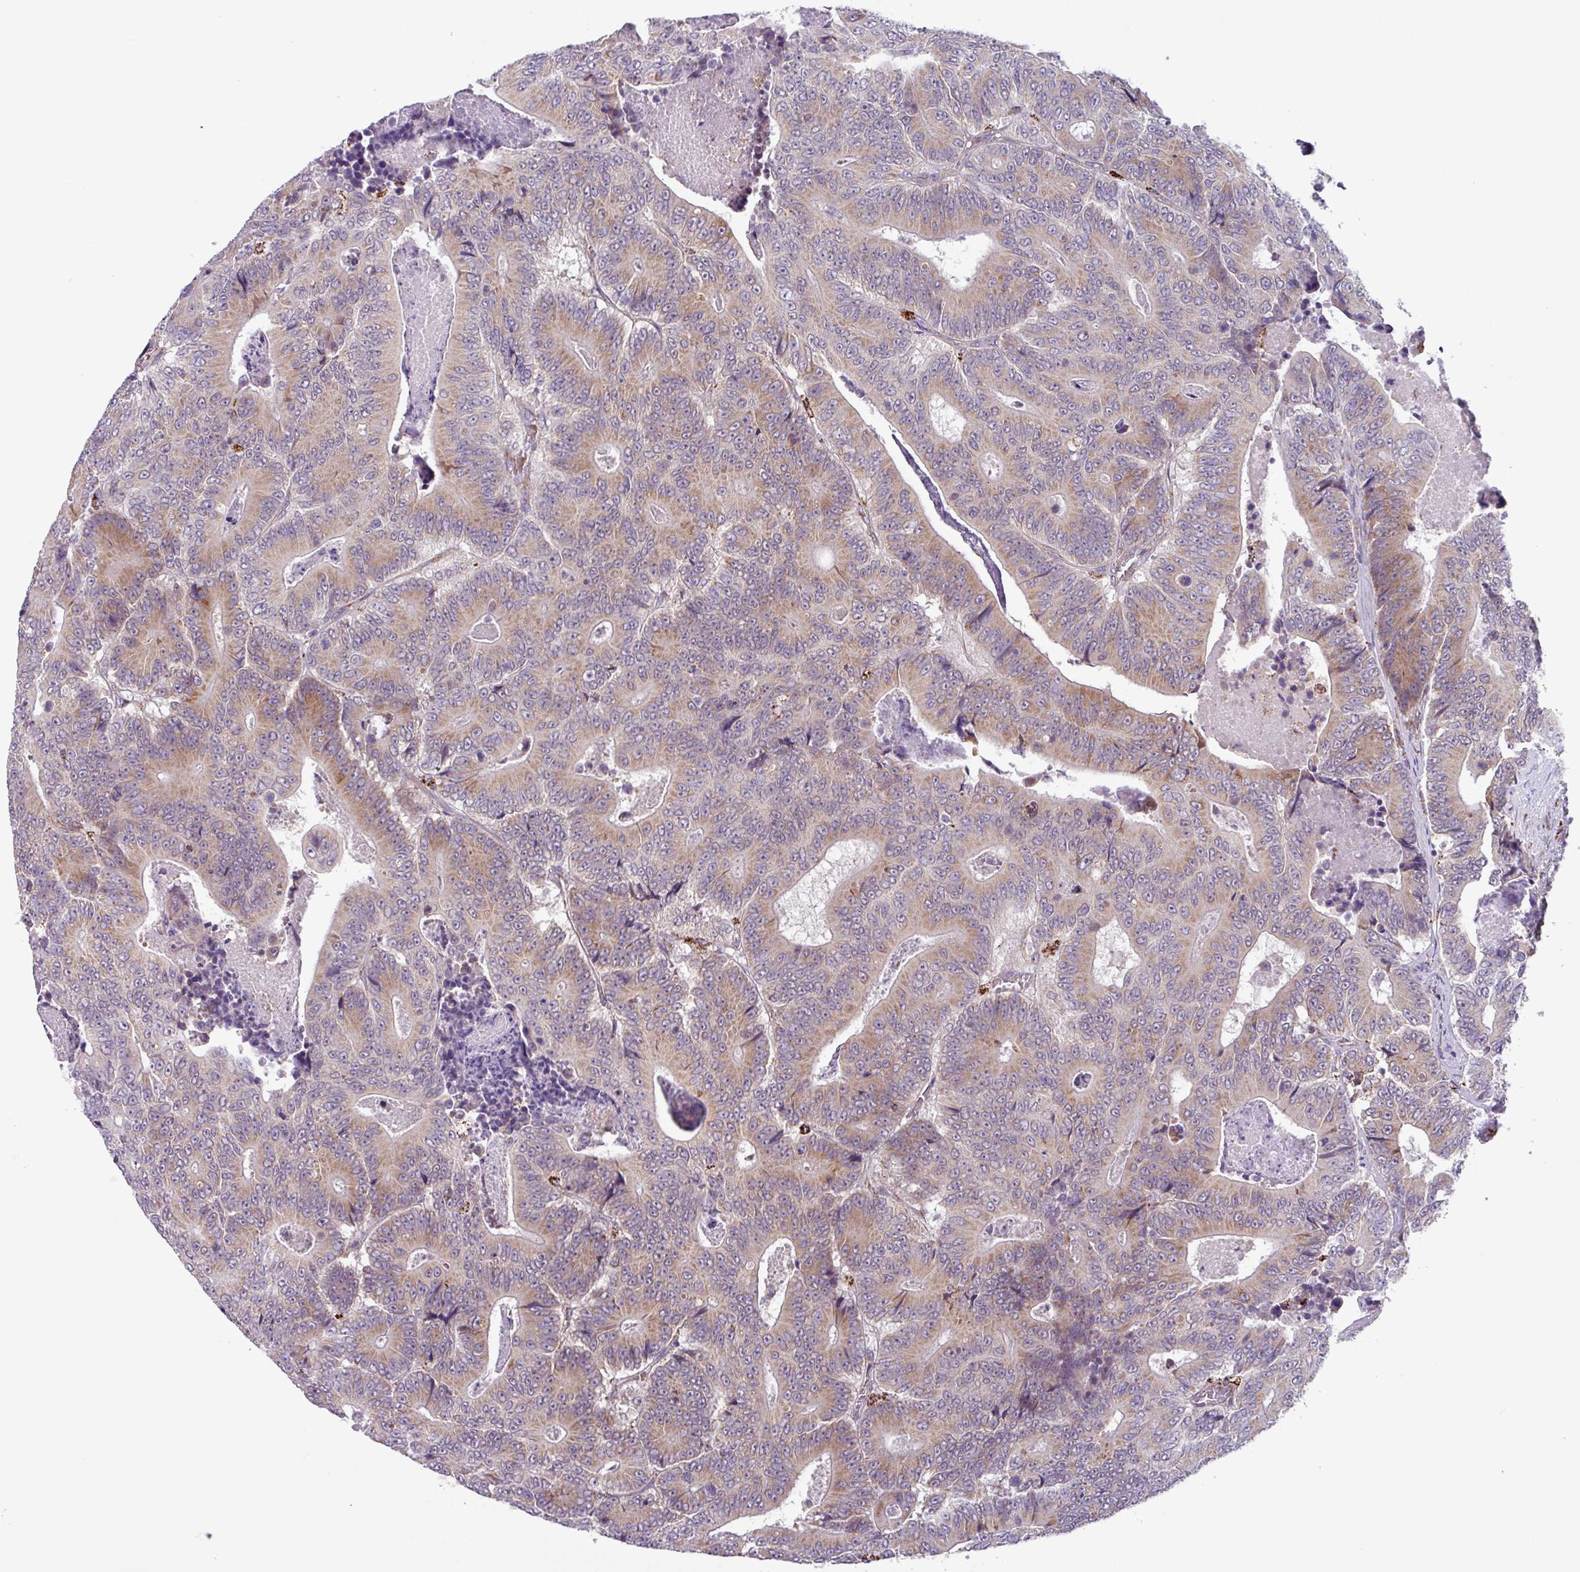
{"staining": {"intensity": "moderate", "quantity": ">75%", "location": "cytoplasmic/membranous"}, "tissue": "colorectal cancer", "cell_type": "Tumor cells", "image_type": "cancer", "snomed": [{"axis": "morphology", "description": "Adenocarcinoma, NOS"}, {"axis": "topography", "description": "Colon"}], "caption": "This is a histology image of IHC staining of colorectal adenocarcinoma, which shows moderate staining in the cytoplasmic/membranous of tumor cells.", "gene": "AKIRIN1", "patient": {"sex": "male", "age": 83}}